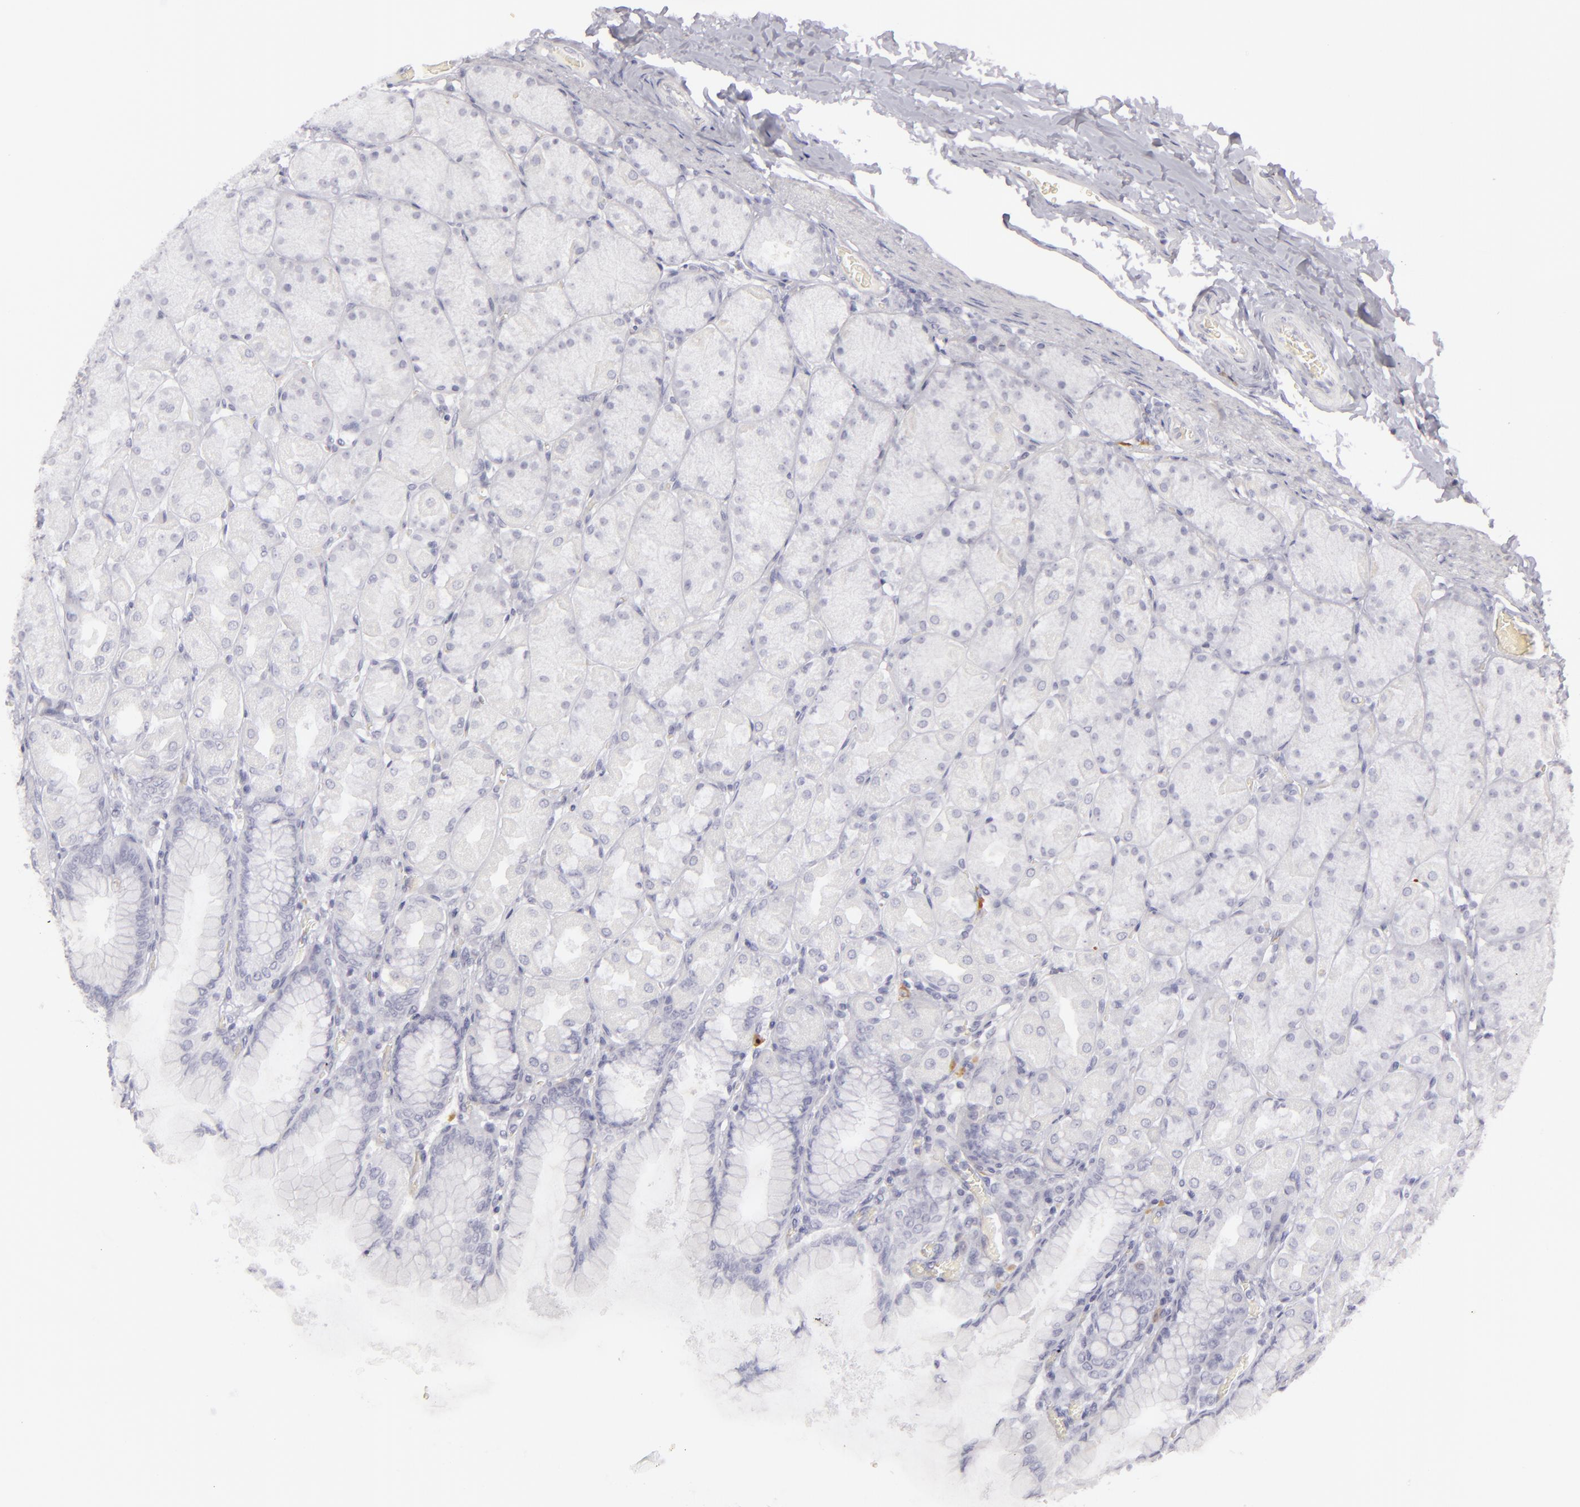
{"staining": {"intensity": "negative", "quantity": "none", "location": "none"}, "tissue": "stomach", "cell_type": "Glandular cells", "image_type": "normal", "snomed": [{"axis": "morphology", "description": "Normal tissue, NOS"}, {"axis": "topography", "description": "Stomach, upper"}], "caption": "DAB immunohistochemical staining of unremarkable stomach reveals no significant positivity in glandular cells.", "gene": "CDX2", "patient": {"sex": "female", "age": 56}}